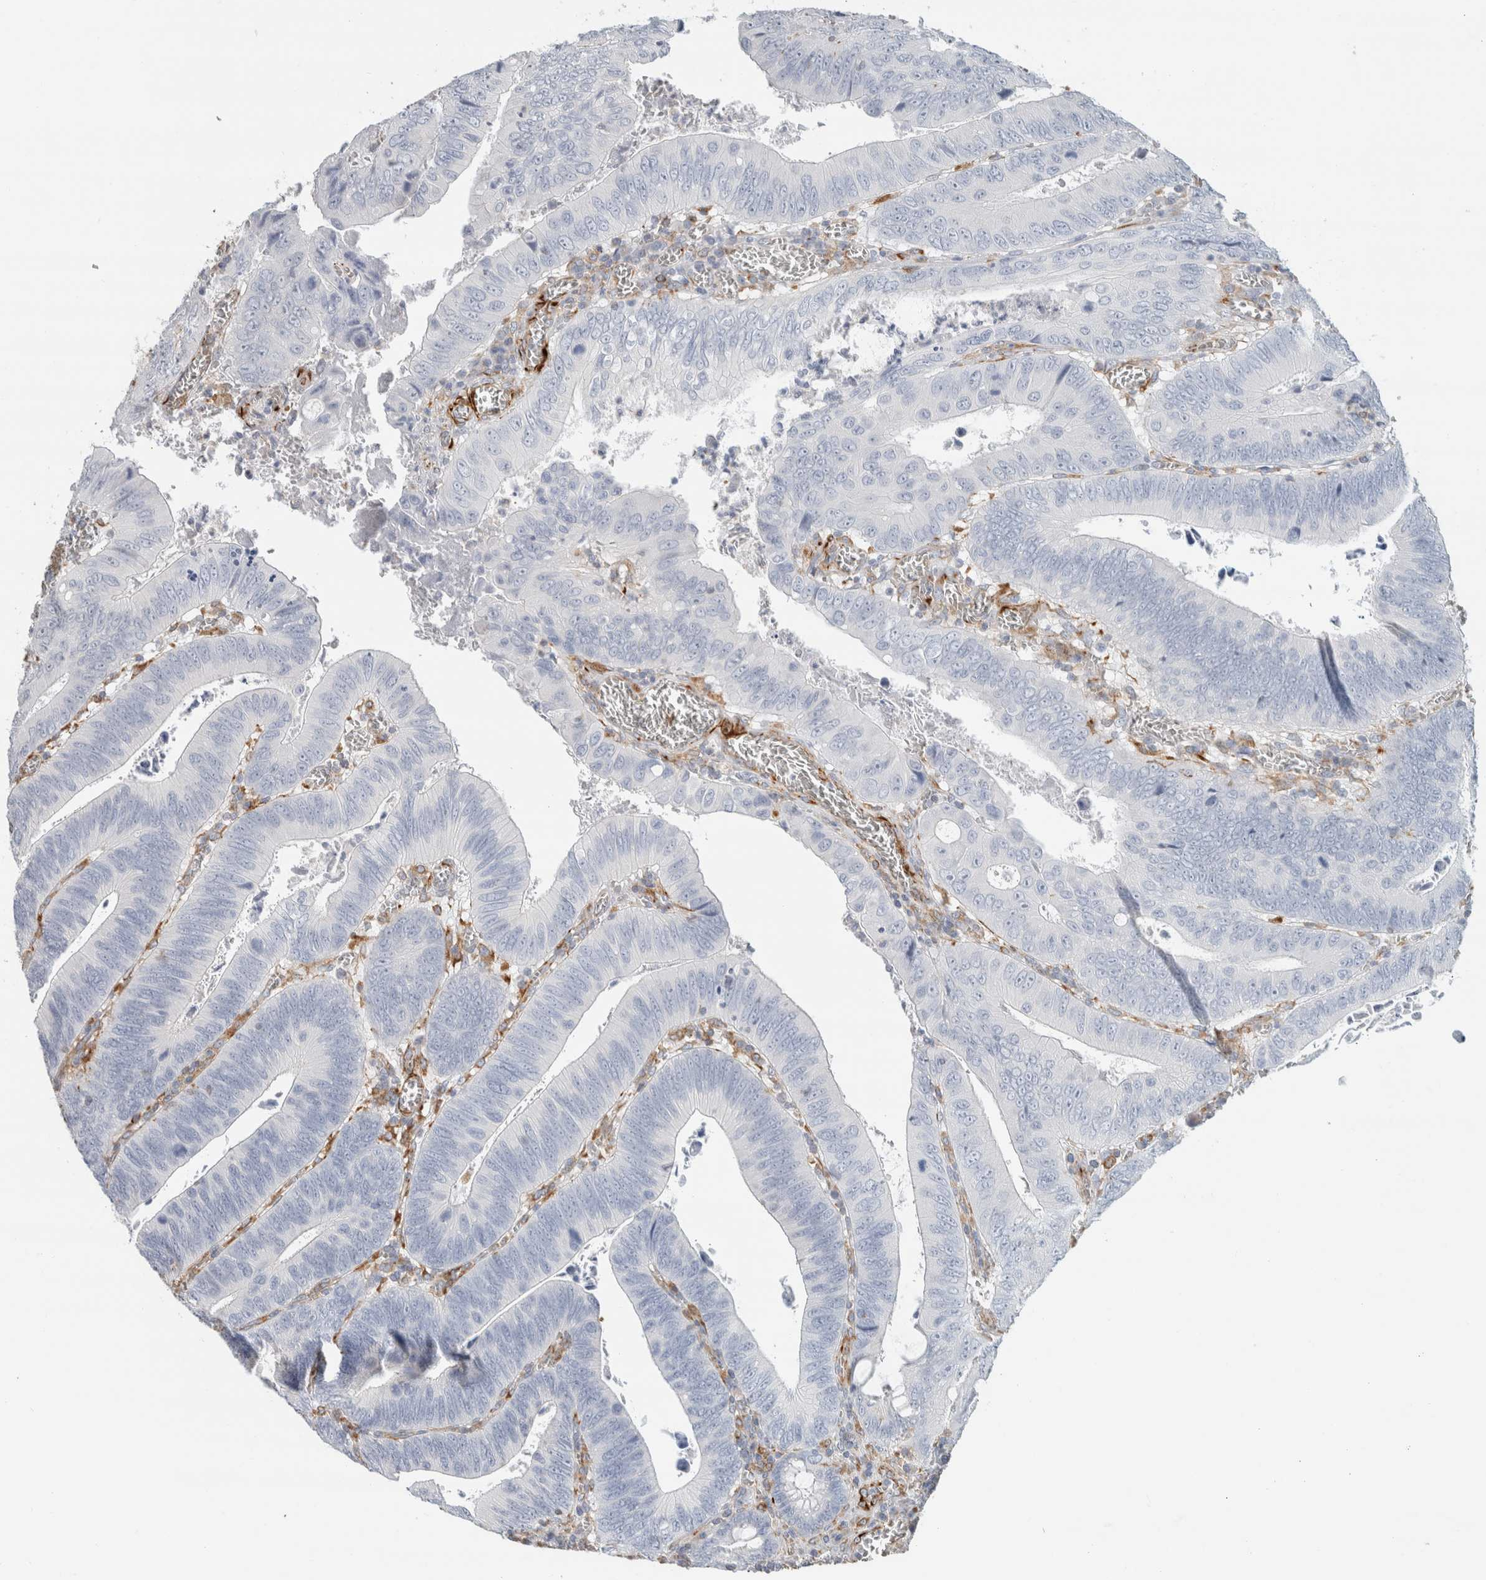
{"staining": {"intensity": "negative", "quantity": "none", "location": "none"}, "tissue": "colorectal cancer", "cell_type": "Tumor cells", "image_type": "cancer", "snomed": [{"axis": "morphology", "description": "Inflammation, NOS"}, {"axis": "morphology", "description": "Adenocarcinoma, NOS"}, {"axis": "topography", "description": "Colon"}], "caption": "An image of human adenocarcinoma (colorectal) is negative for staining in tumor cells. The staining was performed using DAB (3,3'-diaminobenzidine) to visualize the protein expression in brown, while the nuclei were stained in blue with hematoxylin (Magnification: 20x).", "gene": "LY86", "patient": {"sex": "male", "age": 72}}